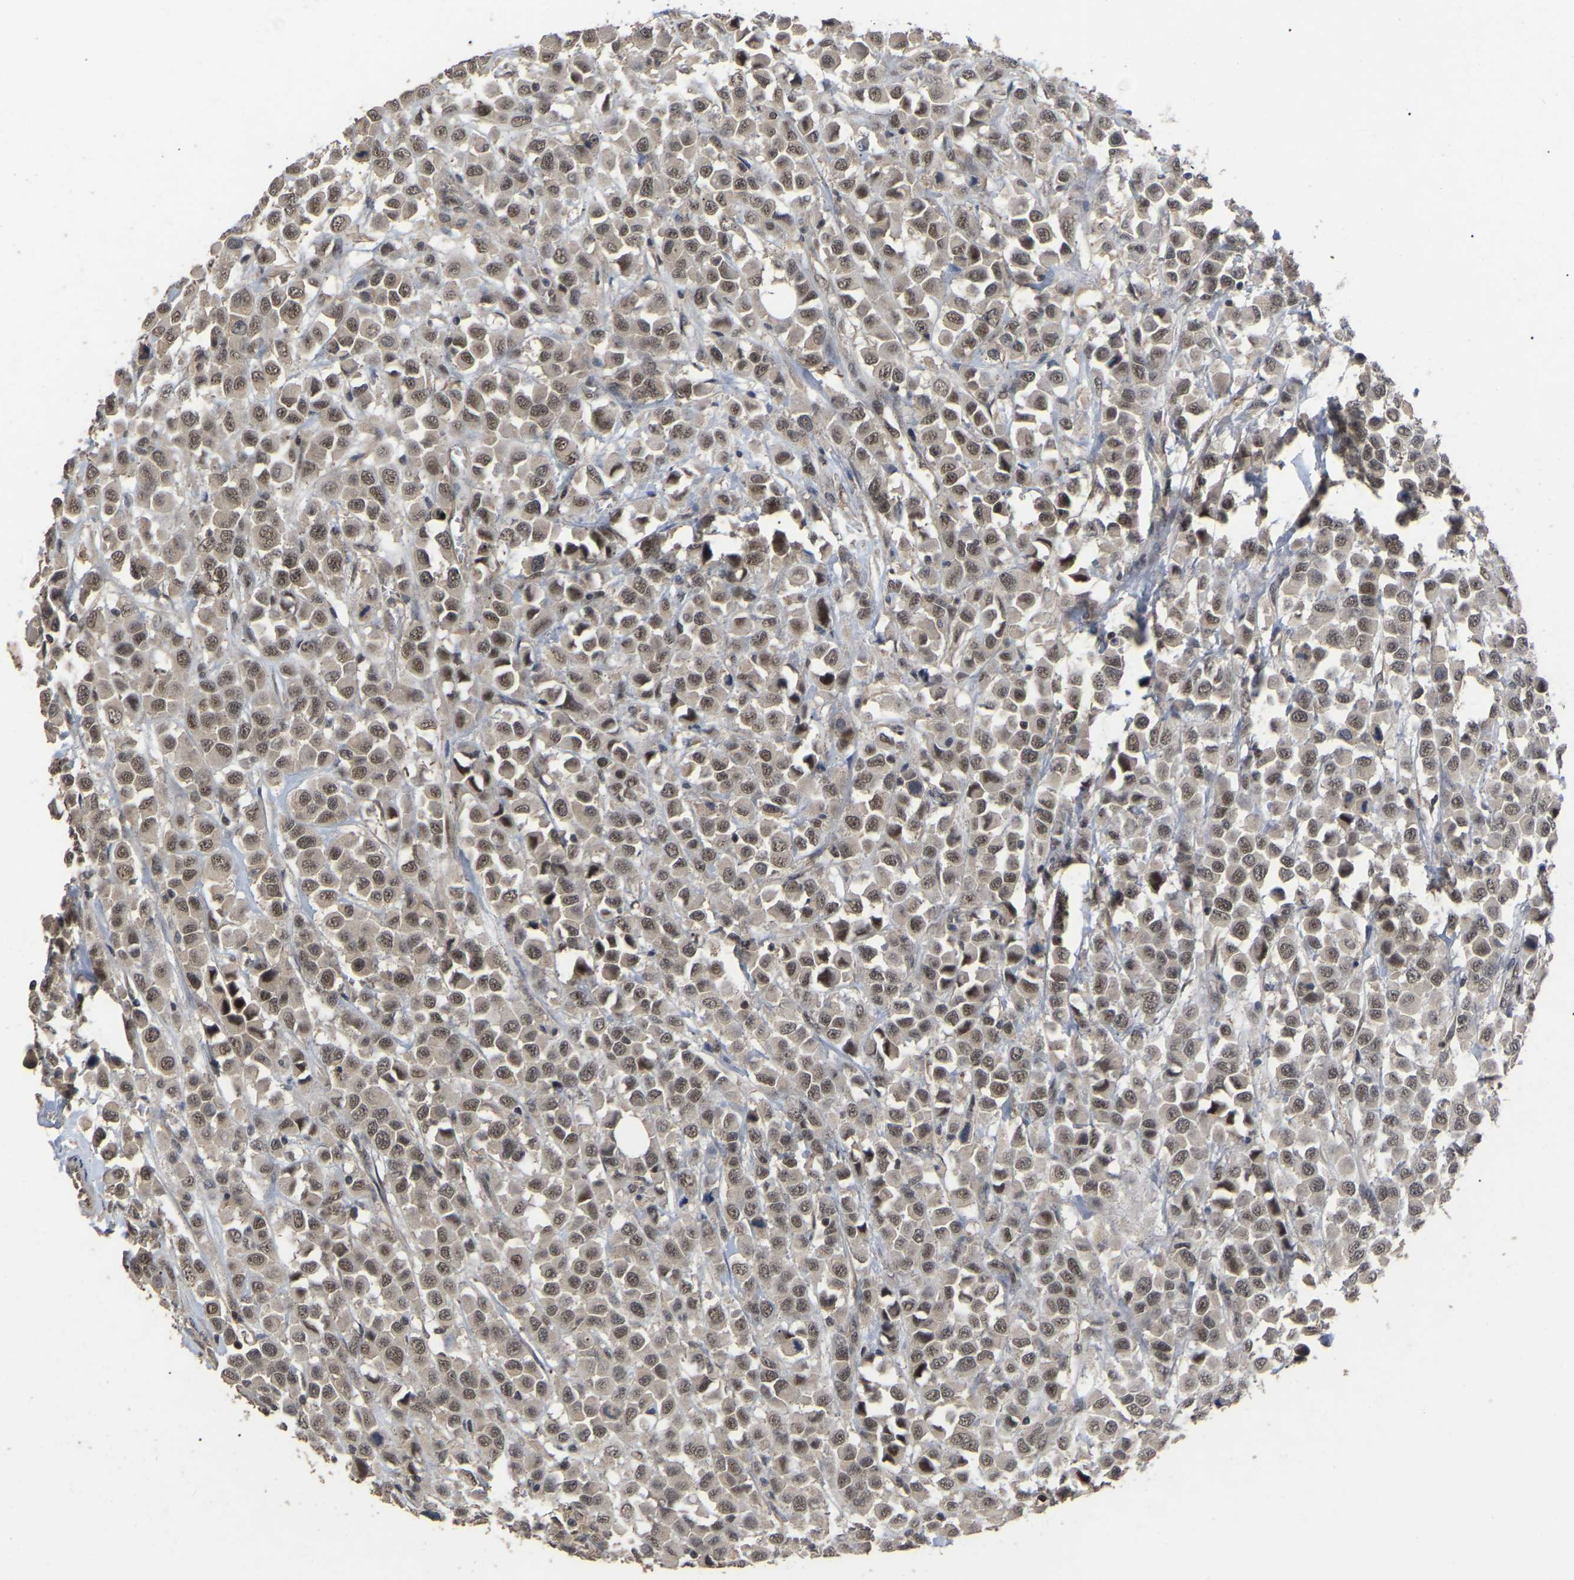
{"staining": {"intensity": "moderate", "quantity": ">75%", "location": "nuclear"}, "tissue": "breast cancer", "cell_type": "Tumor cells", "image_type": "cancer", "snomed": [{"axis": "morphology", "description": "Duct carcinoma"}, {"axis": "topography", "description": "Breast"}], "caption": "There is medium levels of moderate nuclear expression in tumor cells of breast invasive ductal carcinoma, as demonstrated by immunohistochemical staining (brown color).", "gene": "JAZF1", "patient": {"sex": "female", "age": 61}}